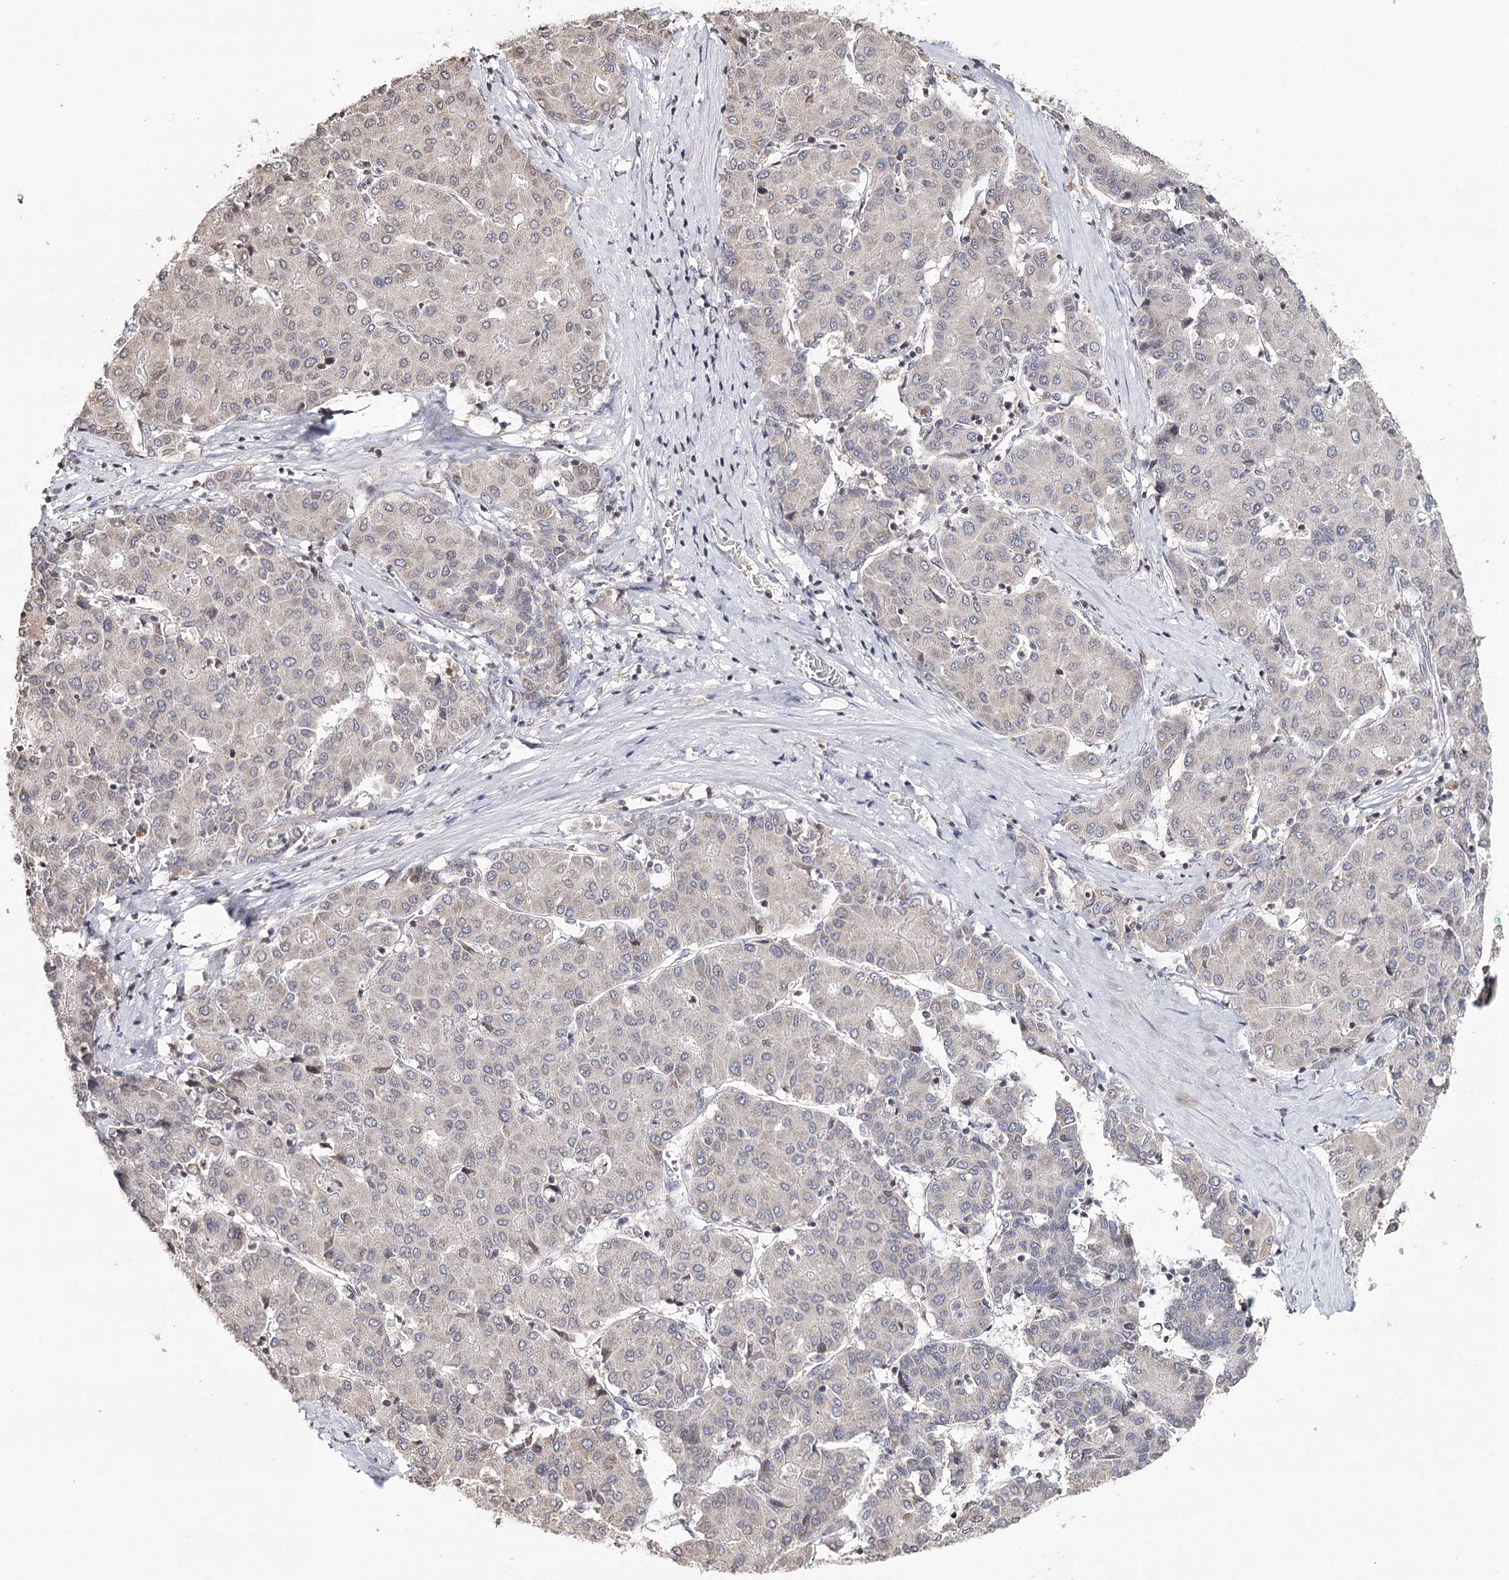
{"staining": {"intensity": "negative", "quantity": "none", "location": "none"}, "tissue": "liver cancer", "cell_type": "Tumor cells", "image_type": "cancer", "snomed": [{"axis": "morphology", "description": "Carcinoma, Hepatocellular, NOS"}, {"axis": "topography", "description": "Liver"}], "caption": "High magnification brightfield microscopy of liver hepatocellular carcinoma stained with DAB (3,3'-diaminobenzidine) (brown) and counterstained with hematoxylin (blue): tumor cells show no significant staining.", "gene": "ICOS", "patient": {"sex": "male", "age": 65}}